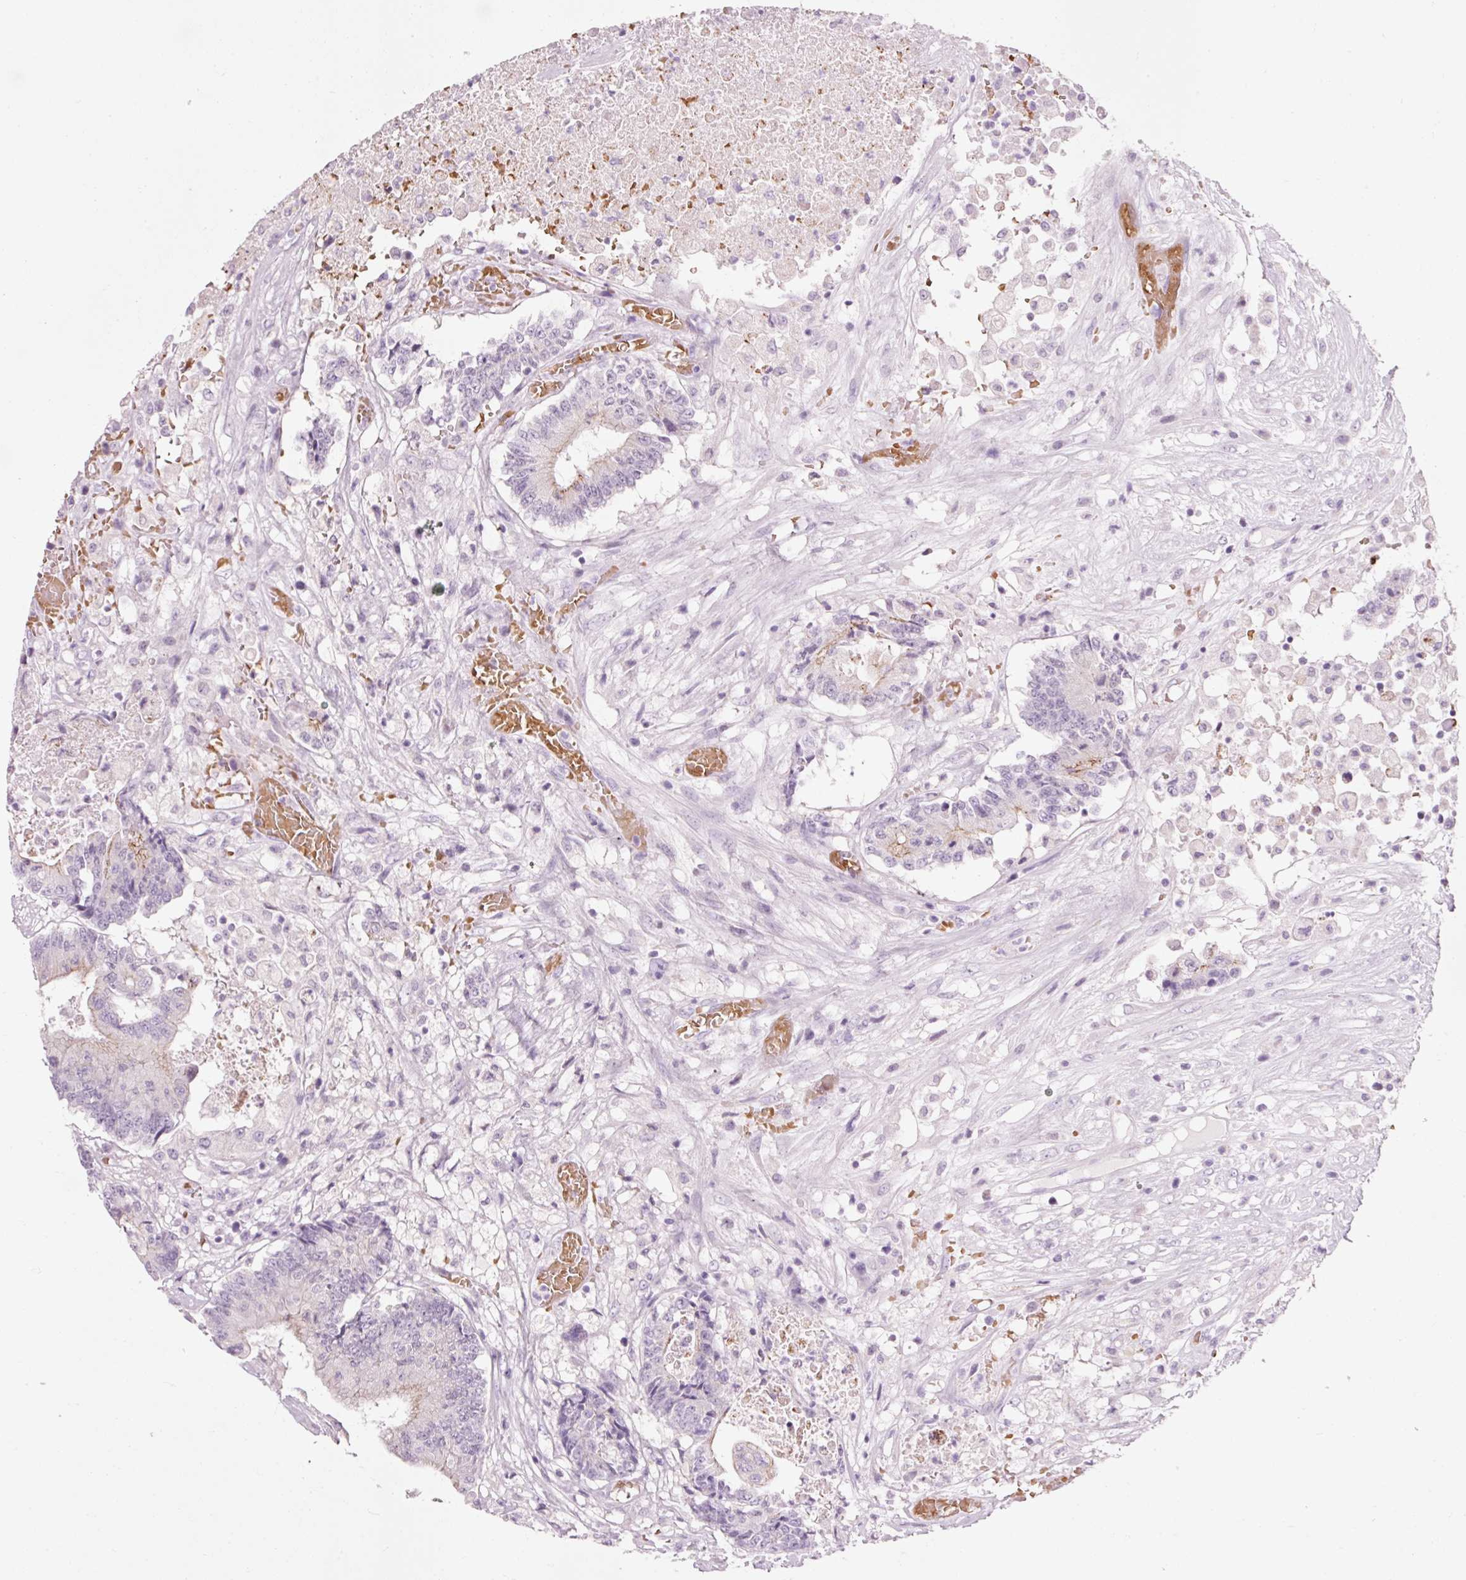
{"staining": {"intensity": "weak", "quantity": "25%-75%", "location": "cytoplasmic/membranous"}, "tissue": "colorectal cancer", "cell_type": "Tumor cells", "image_type": "cancer", "snomed": [{"axis": "morphology", "description": "Adenocarcinoma, NOS"}, {"axis": "topography", "description": "Colon"}], "caption": "Immunohistochemistry photomicrograph of neoplastic tissue: colorectal cancer stained using immunohistochemistry reveals low levels of weak protein expression localized specifically in the cytoplasmic/membranous of tumor cells, appearing as a cytoplasmic/membranous brown color.", "gene": "DHRS11", "patient": {"sex": "female", "age": 84}}